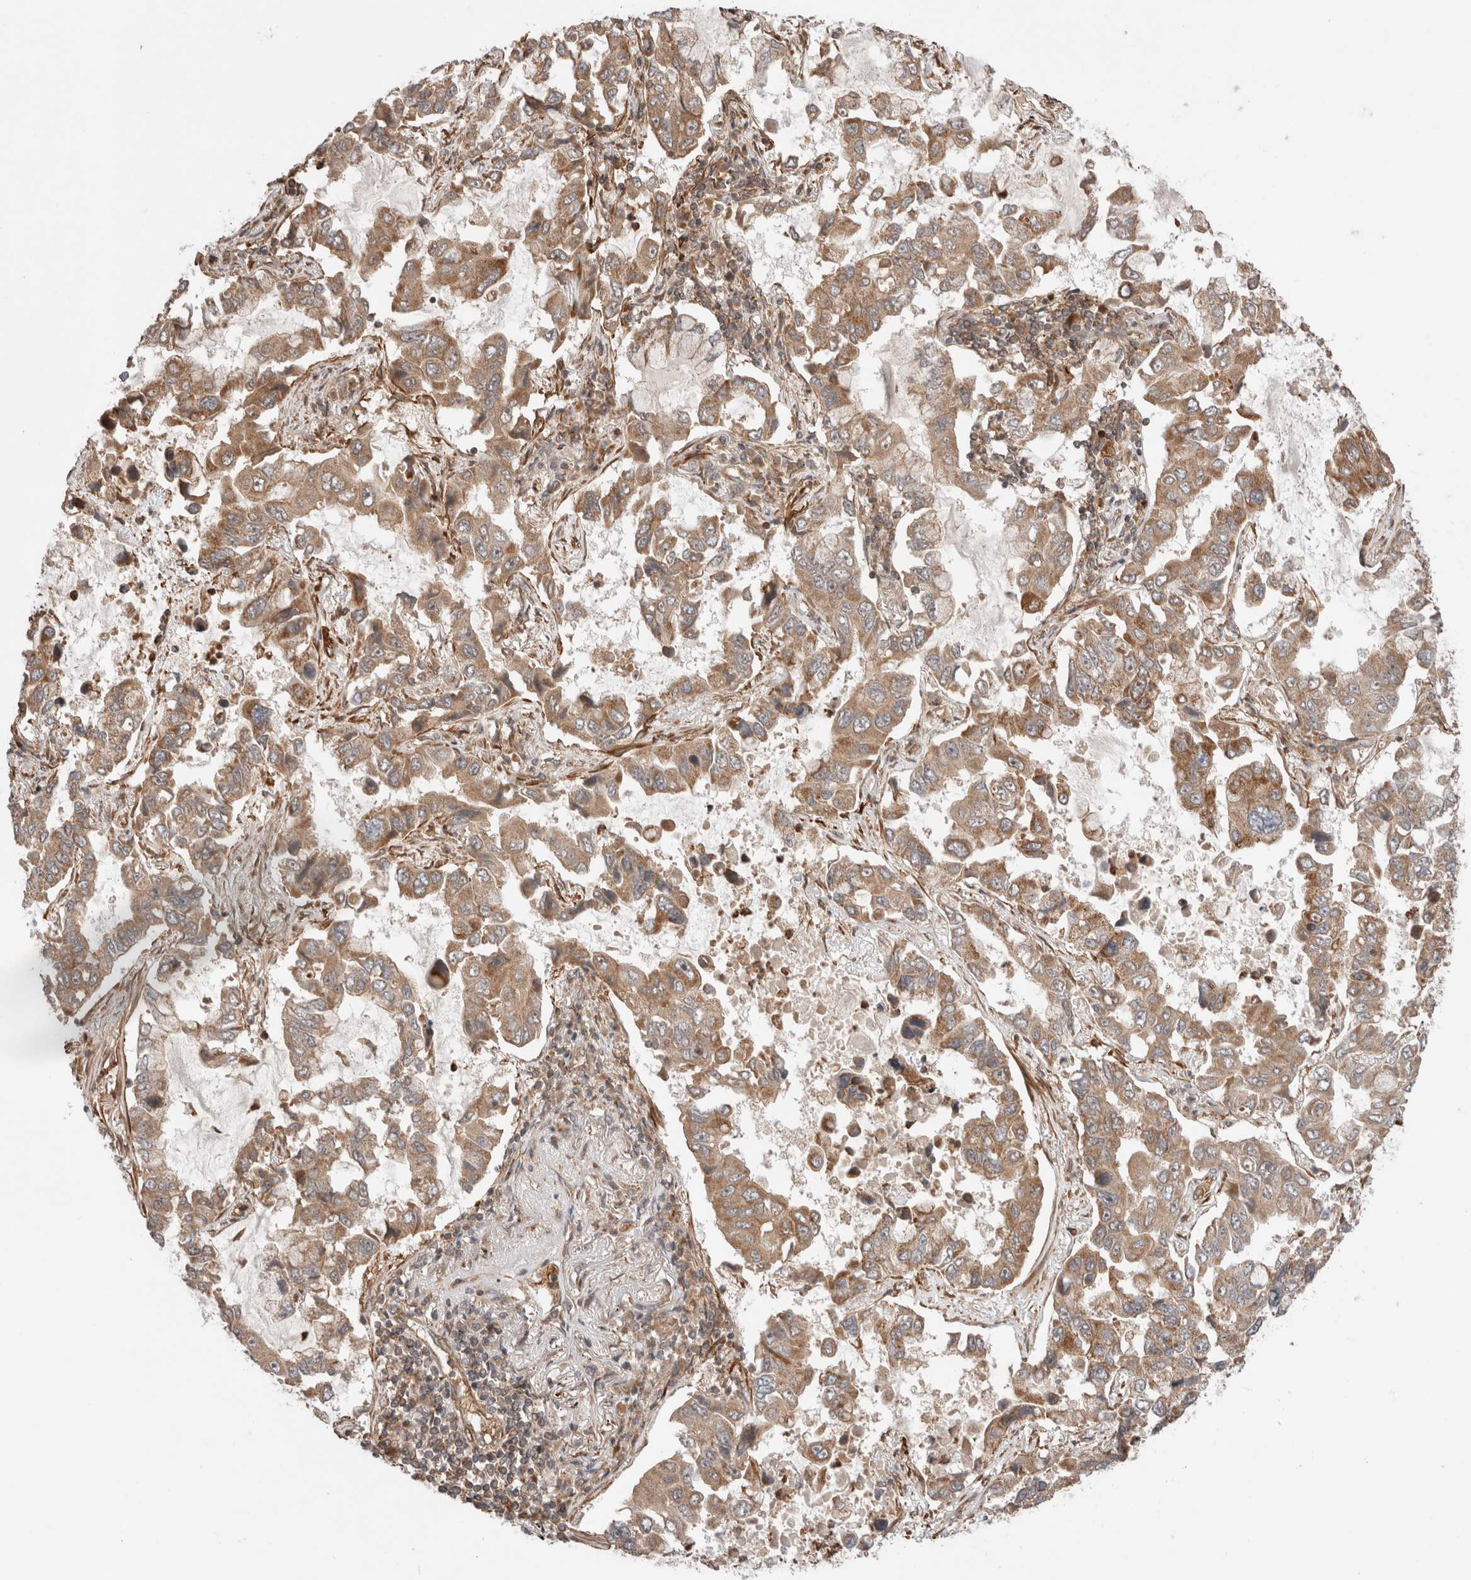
{"staining": {"intensity": "moderate", "quantity": ">75%", "location": "cytoplasmic/membranous"}, "tissue": "lung cancer", "cell_type": "Tumor cells", "image_type": "cancer", "snomed": [{"axis": "morphology", "description": "Adenocarcinoma, NOS"}, {"axis": "topography", "description": "Lung"}], "caption": "A medium amount of moderate cytoplasmic/membranous staining is appreciated in approximately >75% of tumor cells in adenocarcinoma (lung) tissue.", "gene": "ZNF649", "patient": {"sex": "male", "age": 64}}